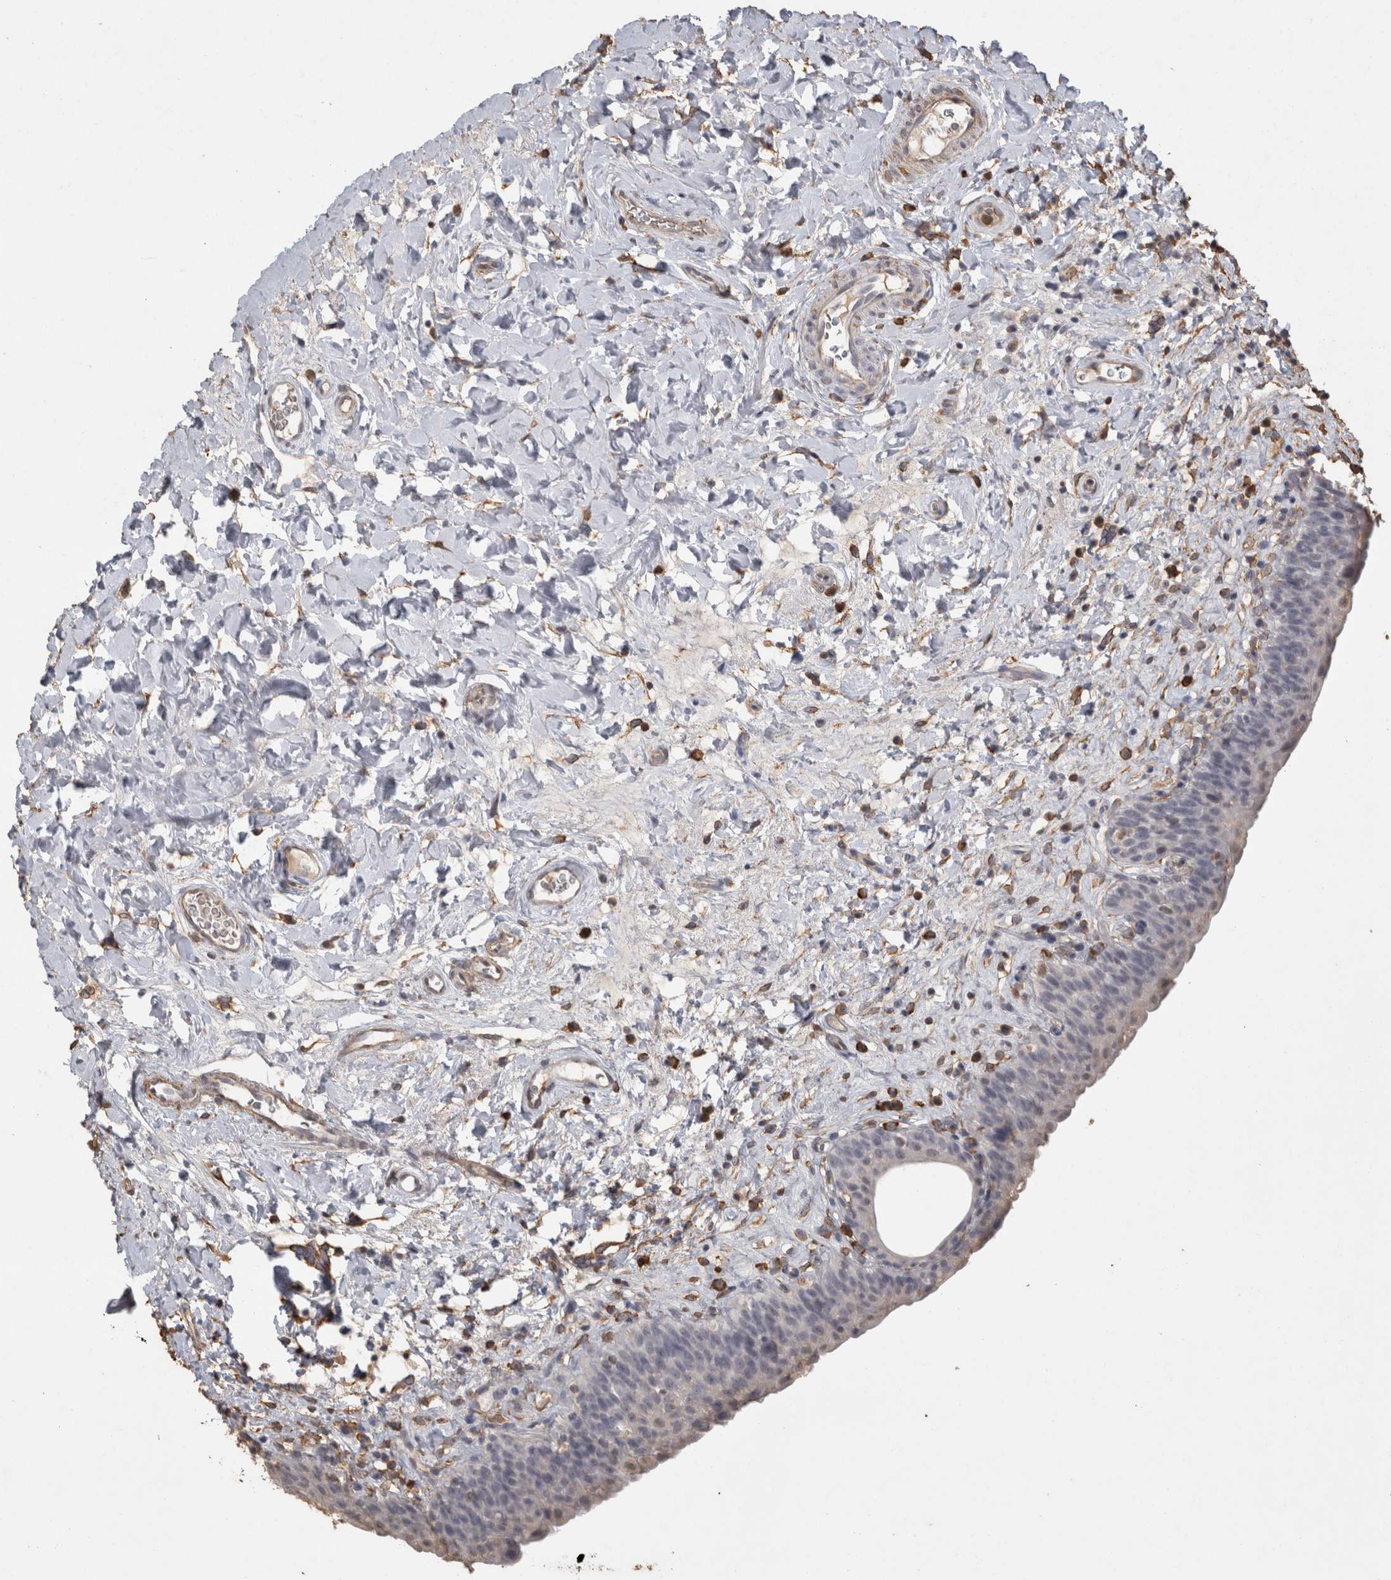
{"staining": {"intensity": "negative", "quantity": "none", "location": "none"}, "tissue": "urinary bladder", "cell_type": "Urothelial cells", "image_type": "normal", "snomed": [{"axis": "morphology", "description": "Normal tissue, NOS"}, {"axis": "topography", "description": "Urinary bladder"}], "caption": "Urinary bladder stained for a protein using immunohistochemistry displays no positivity urothelial cells.", "gene": "REPS2", "patient": {"sex": "male", "age": 83}}